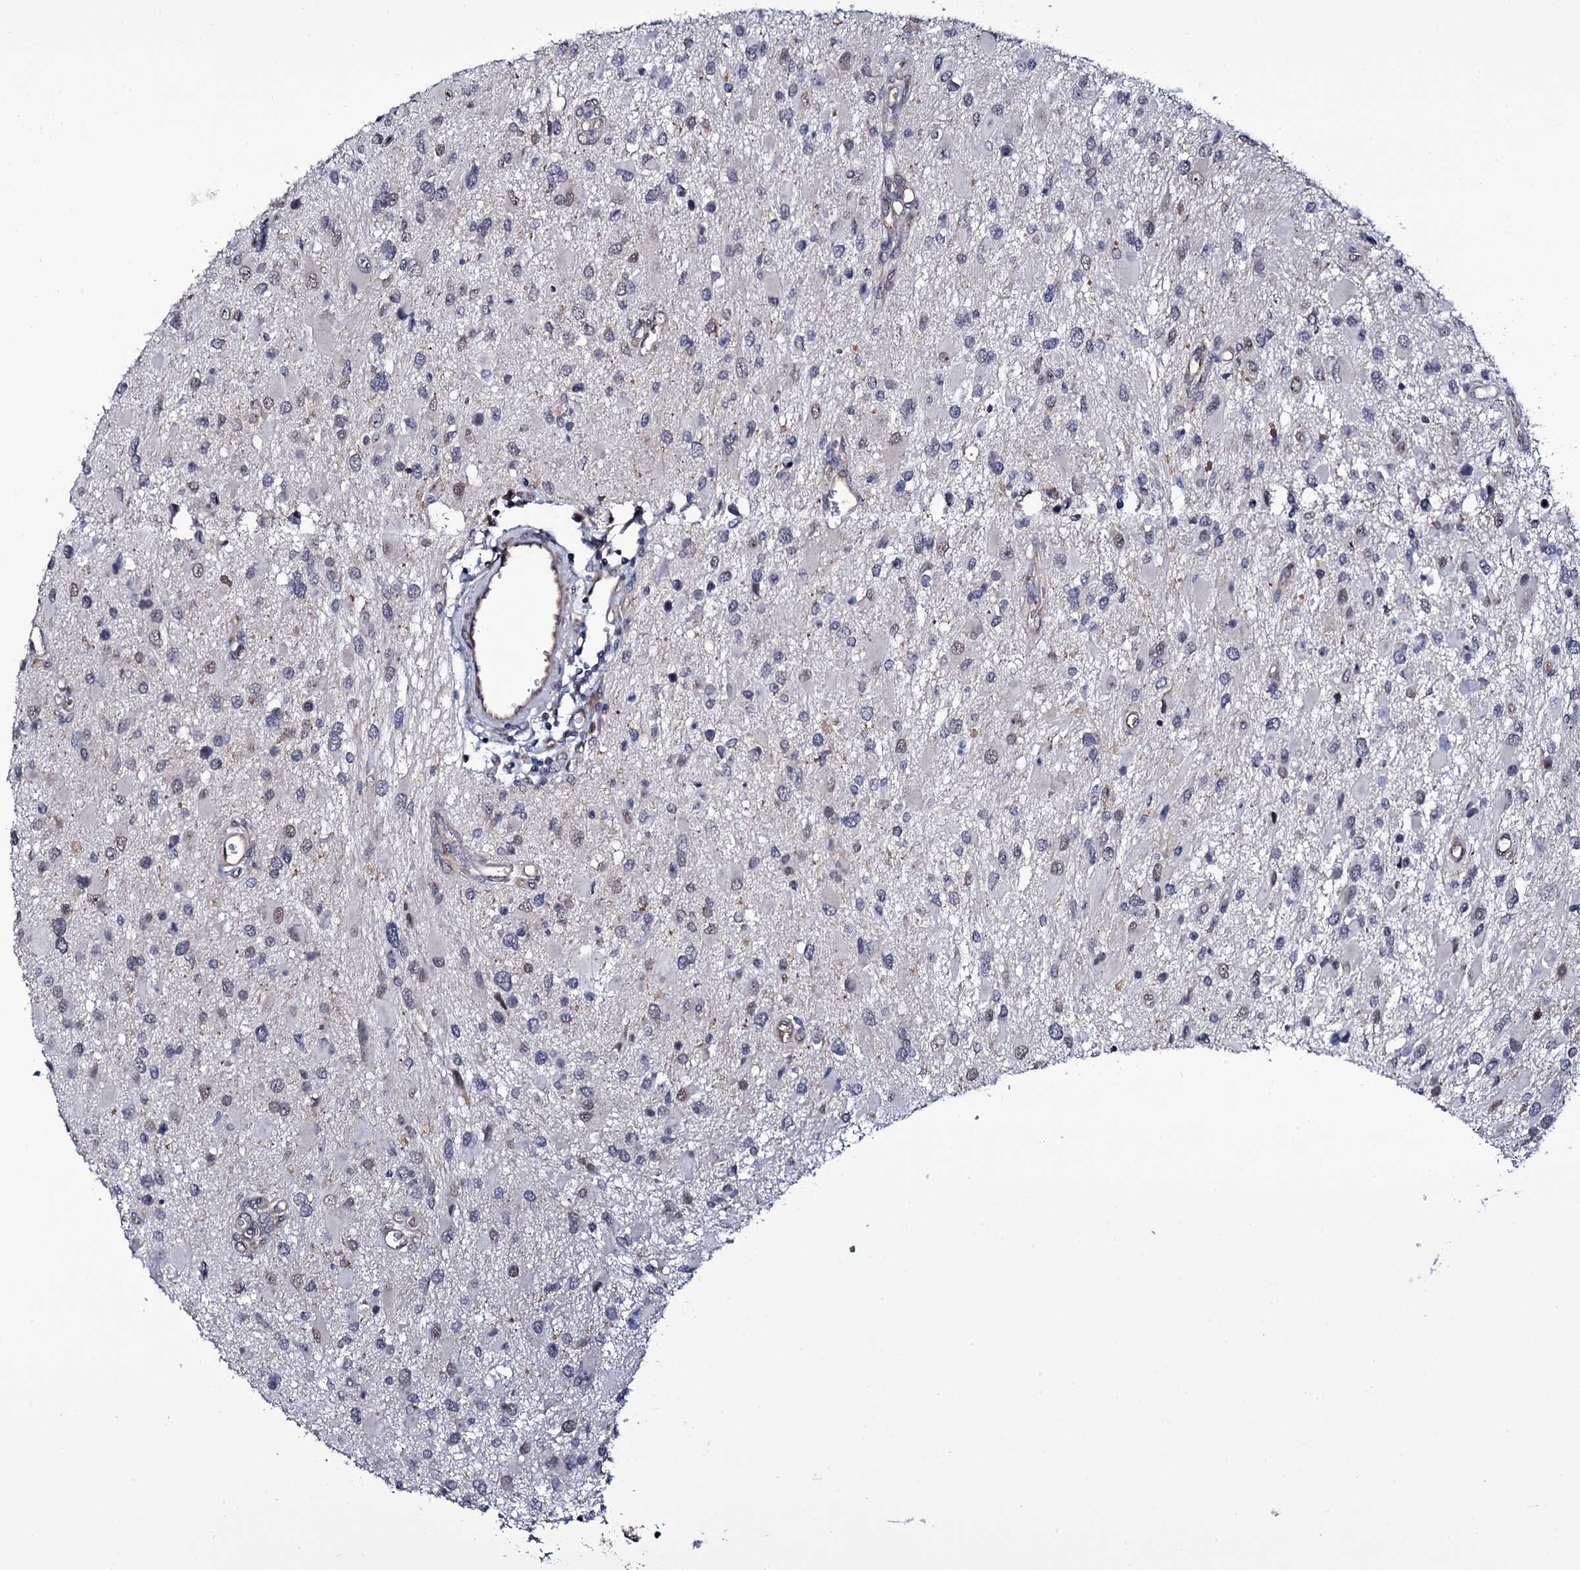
{"staining": {"intensity": "weak", "quantity": "<25%", "location": "nuclear"}, "tissue": "glioma", "cell_type": "Tumor cells", "image_type": "cancer", "snomed": [{"axis": "morphology", "description": "Glioma, malignant, High grade"}, {"axis": "topography", "description": "Brain"}], "caption": "IHC micrograph of glioma stained for a protein (brown), which displays no staining in tumor cells.", "gene": "GAREM1", "patient": {"sex": "male", "age": 53}}